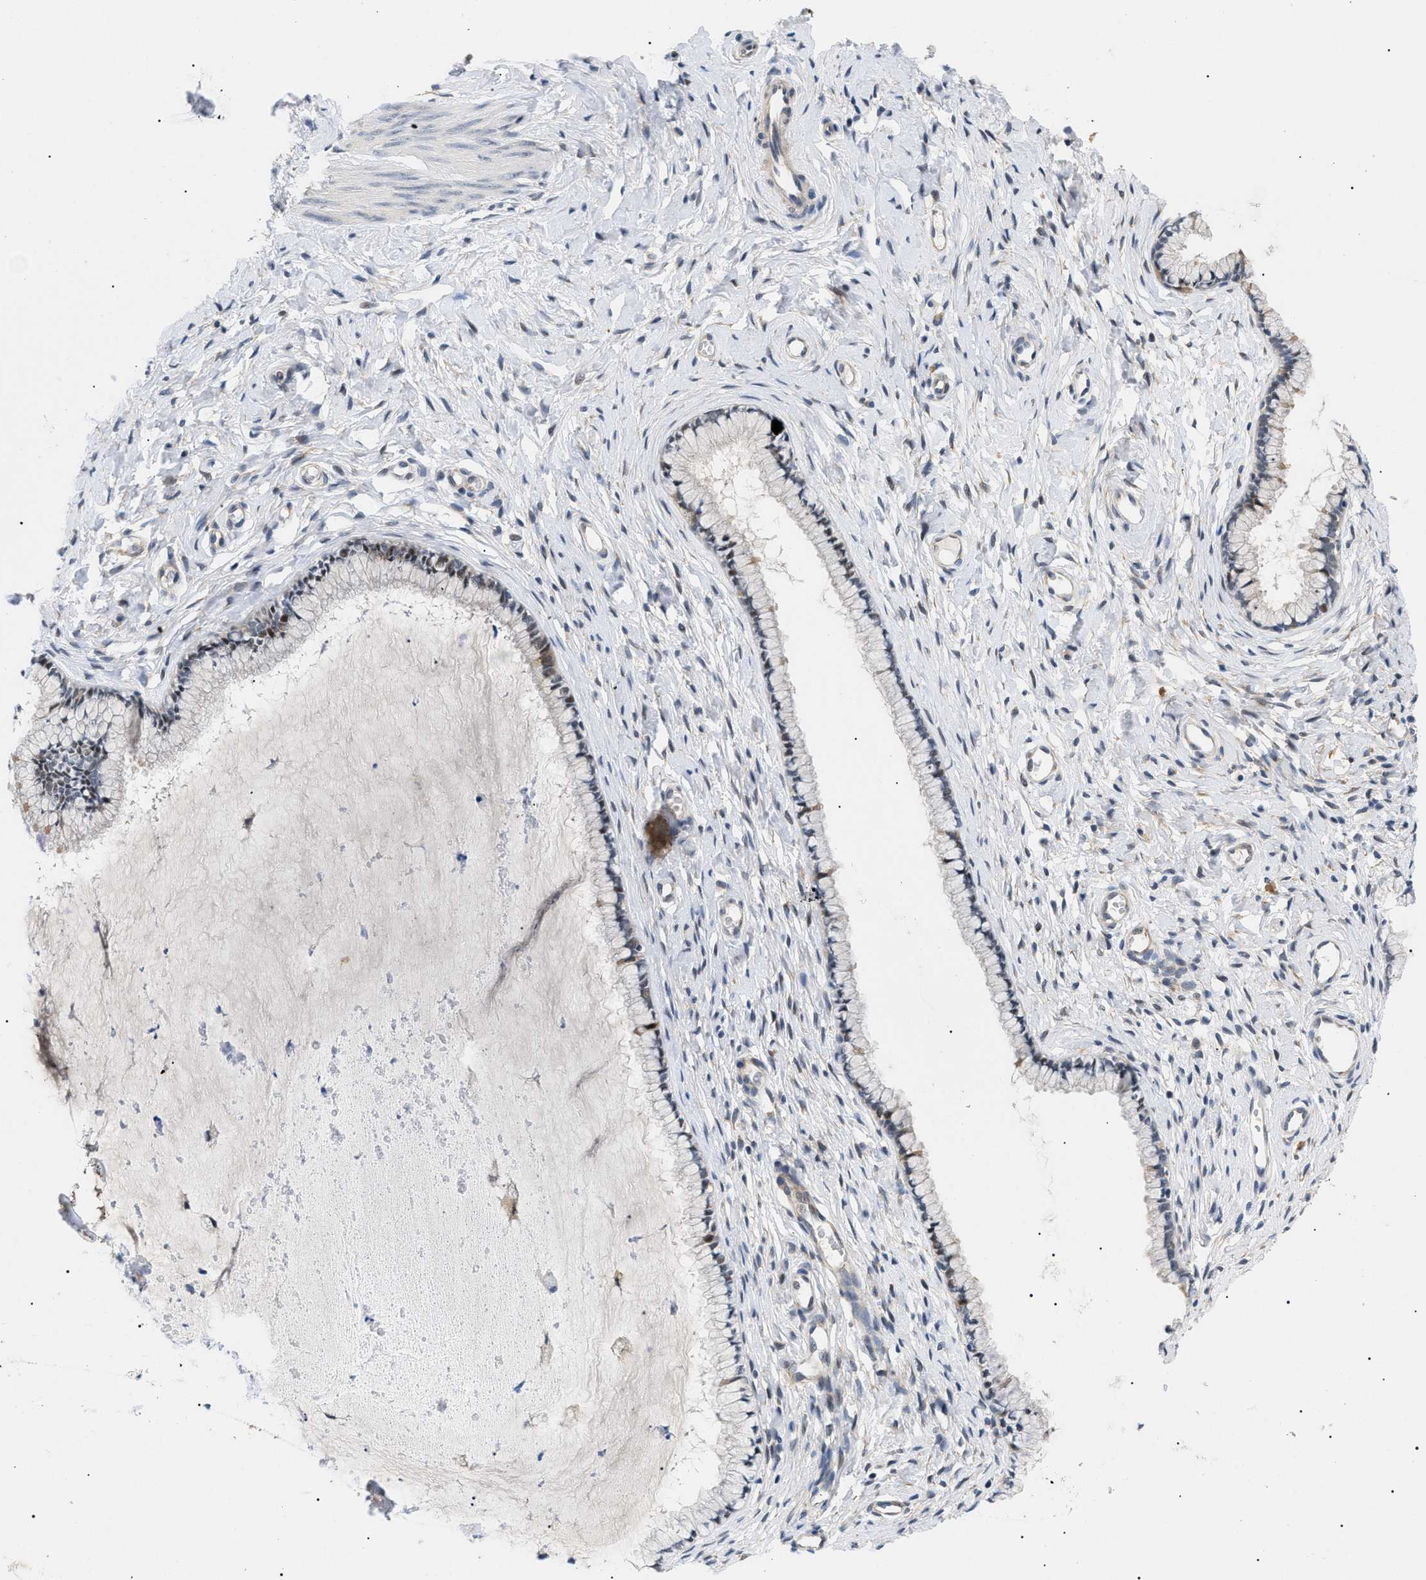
{"staining": {"intensity": "moderate", "quantity": "25%-75%", "location": "nuclear"}, "tissue": "cervix", "cell_type": "Glandular cells", "image_type": "normal", "snomed": [{"axis": "morphology", "description": "Normal tissue, NOS"}, {"axis": "topography", "description": "Cervix"}], "caption": "Glandular cells exhibit moderate nuclear expression in approximately 25%-75% of cells in normal cervix. (Stains: DAB in brown, nuclei in blue, Microscopy: brightfield microscopy at high magnification).", "gene": "GARRE1", "patient": {"sex": "female", "age": 65}}